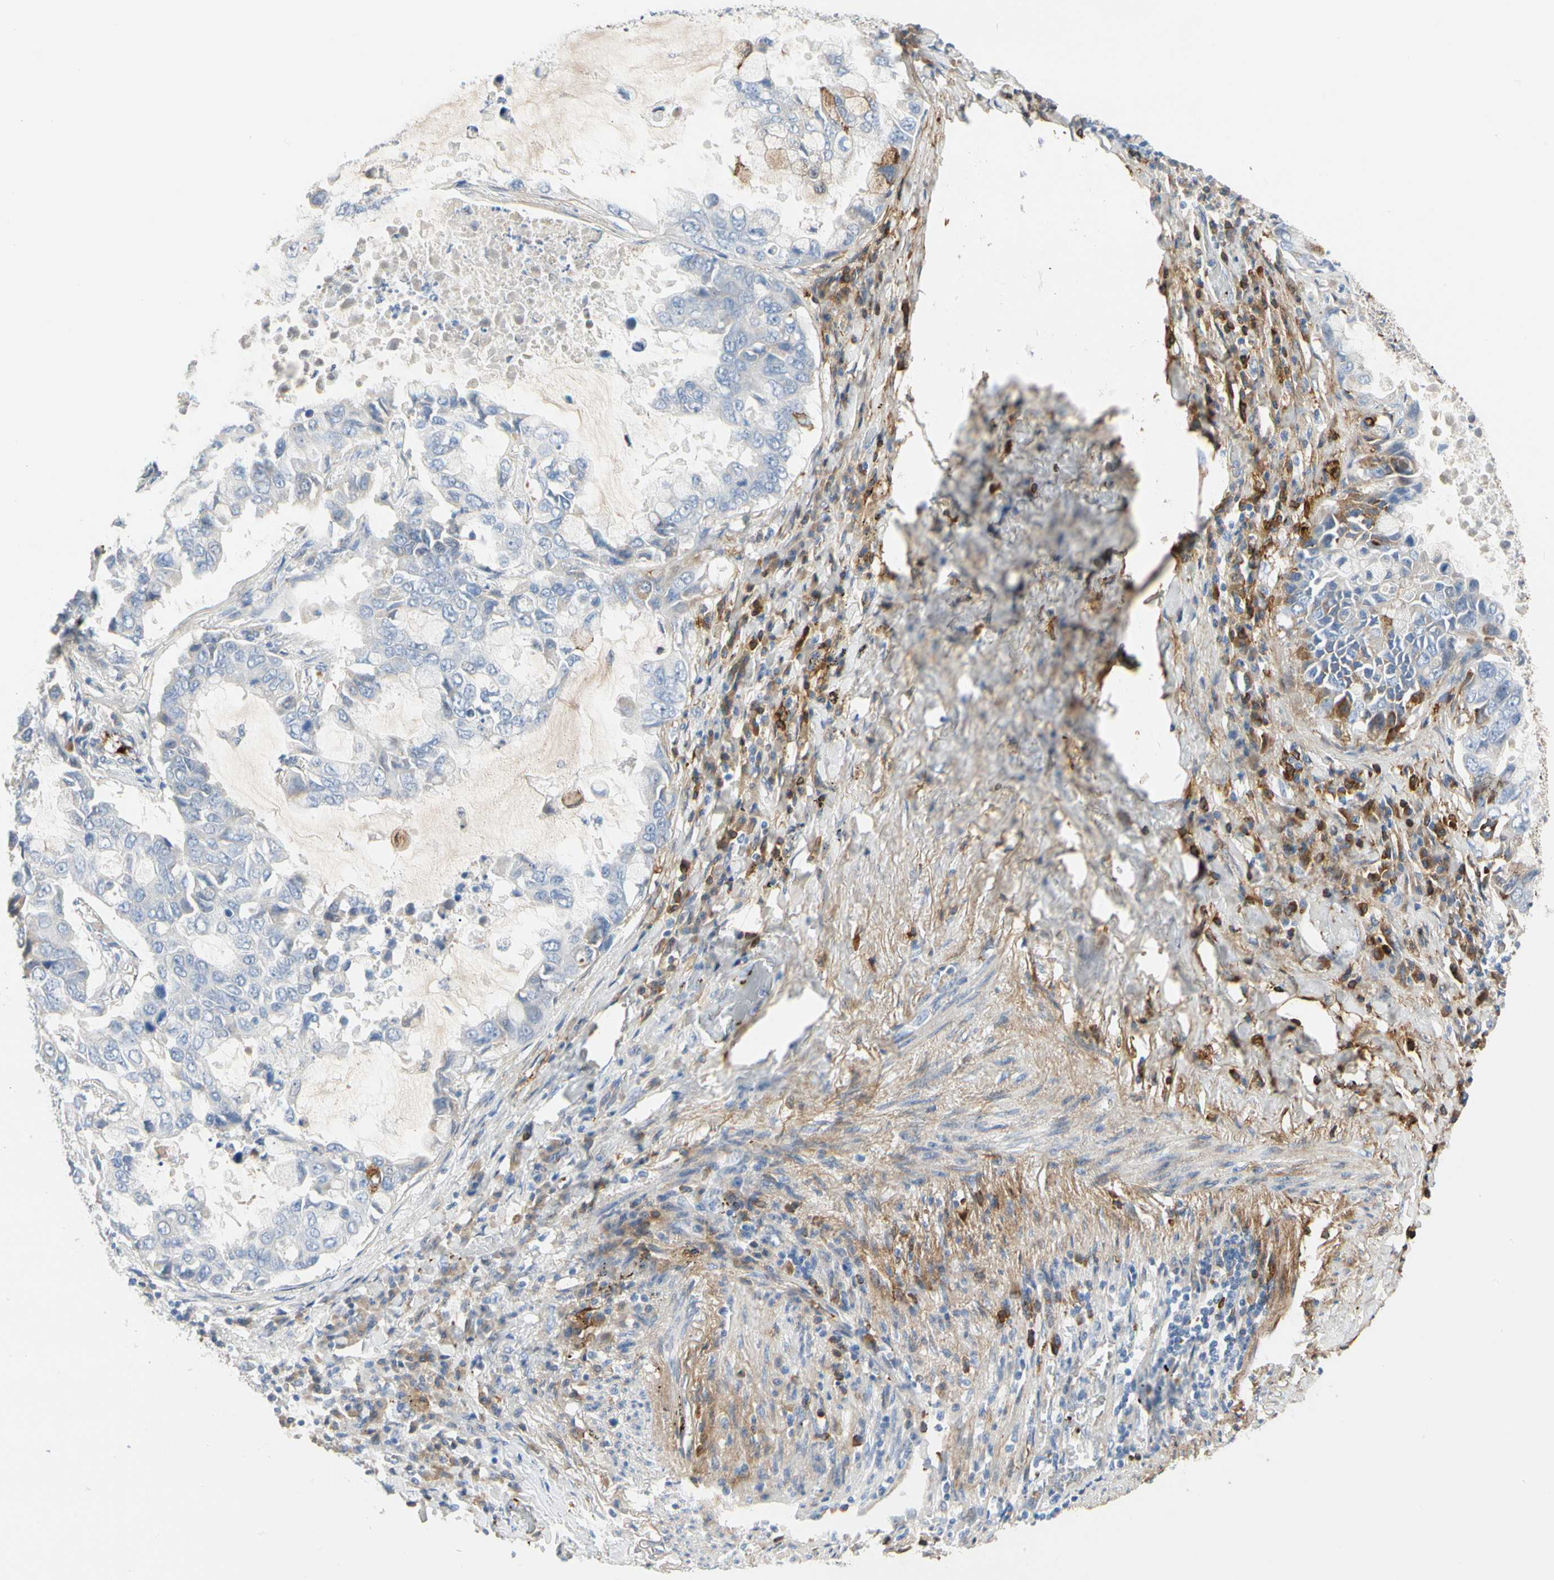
{"staining": {"intensity": "weak", "quantity": "<25%", "location": "cytoplasmic/membranous"}, "tissue": "lung cancer", "cell_type": "Tumor cells", "image_type": "cancer", "snomed": [{"axis": "morphology", "description": "Adenocarcinoma, NOS"}, {"axis": "topography", "description": "Lung"}], "caption": "A high-resolution histopathology image shows immunohistochemistry (IHC) staining of lung cancer, which displays no significant expression in tumor cells.", "gene": "FGB", "patient": {"sex": "male", "age": 64}}